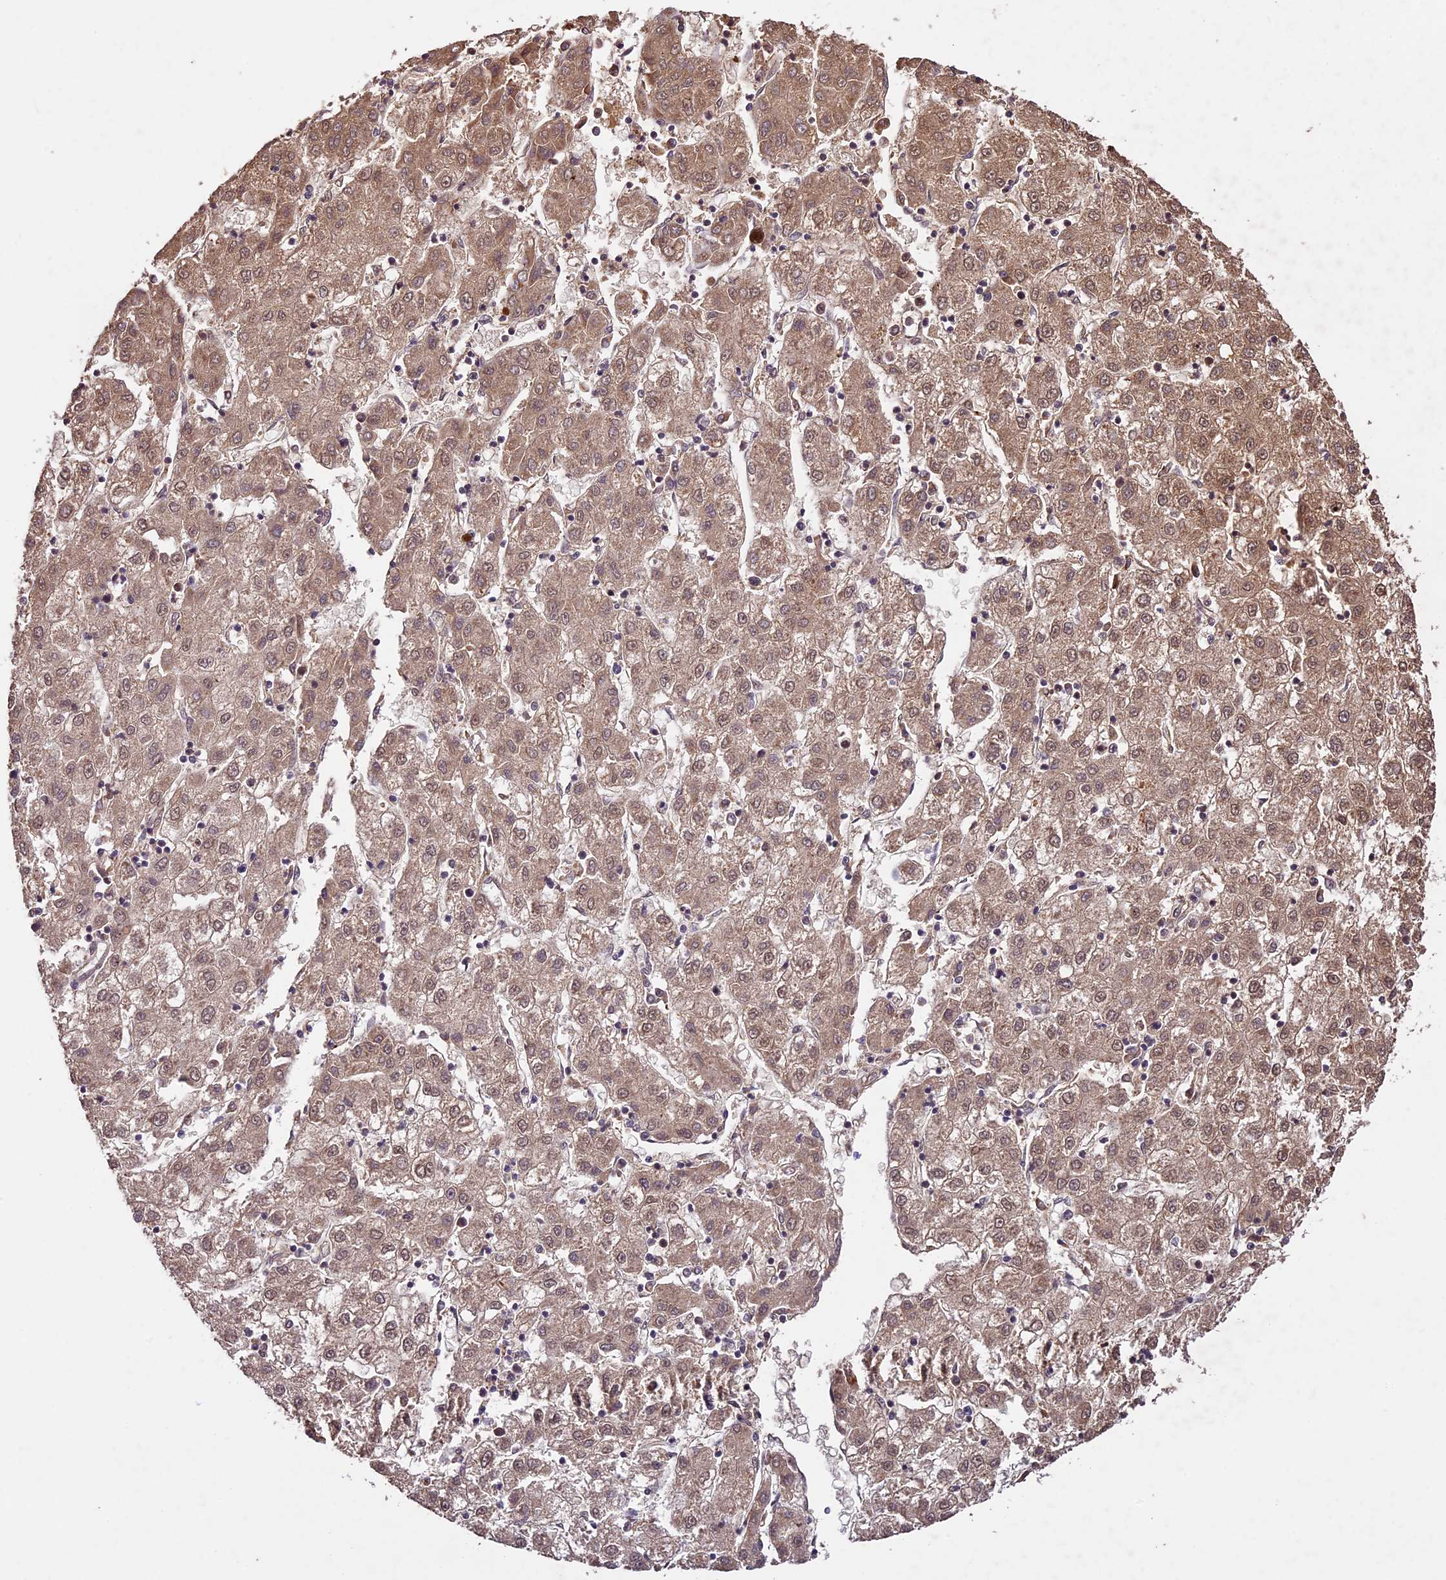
{"staining": {"intensity": "moderate", "quantity": ">75%", "location": "cytoplasmic/membranous,nuclear"}, "tissue": "liver cancer", "cell_type": "Tumor cells", "image_type": "cancer", "snomed": [{"axis": "morphology", "description": "Carcinoma, Hepatocellular, NOS"}, {"axis": "topography", "description": "Liver"}], "caption": "Human hepatocellular carcinoma (liver) stained for a protein (brown) shows moderate cytoplasmic/membranous and nuclear positive expression in approximately >75% of tumor cells.", "gene": "CDKN2AIP", "patient": {"sex": "male", "age": 72}}